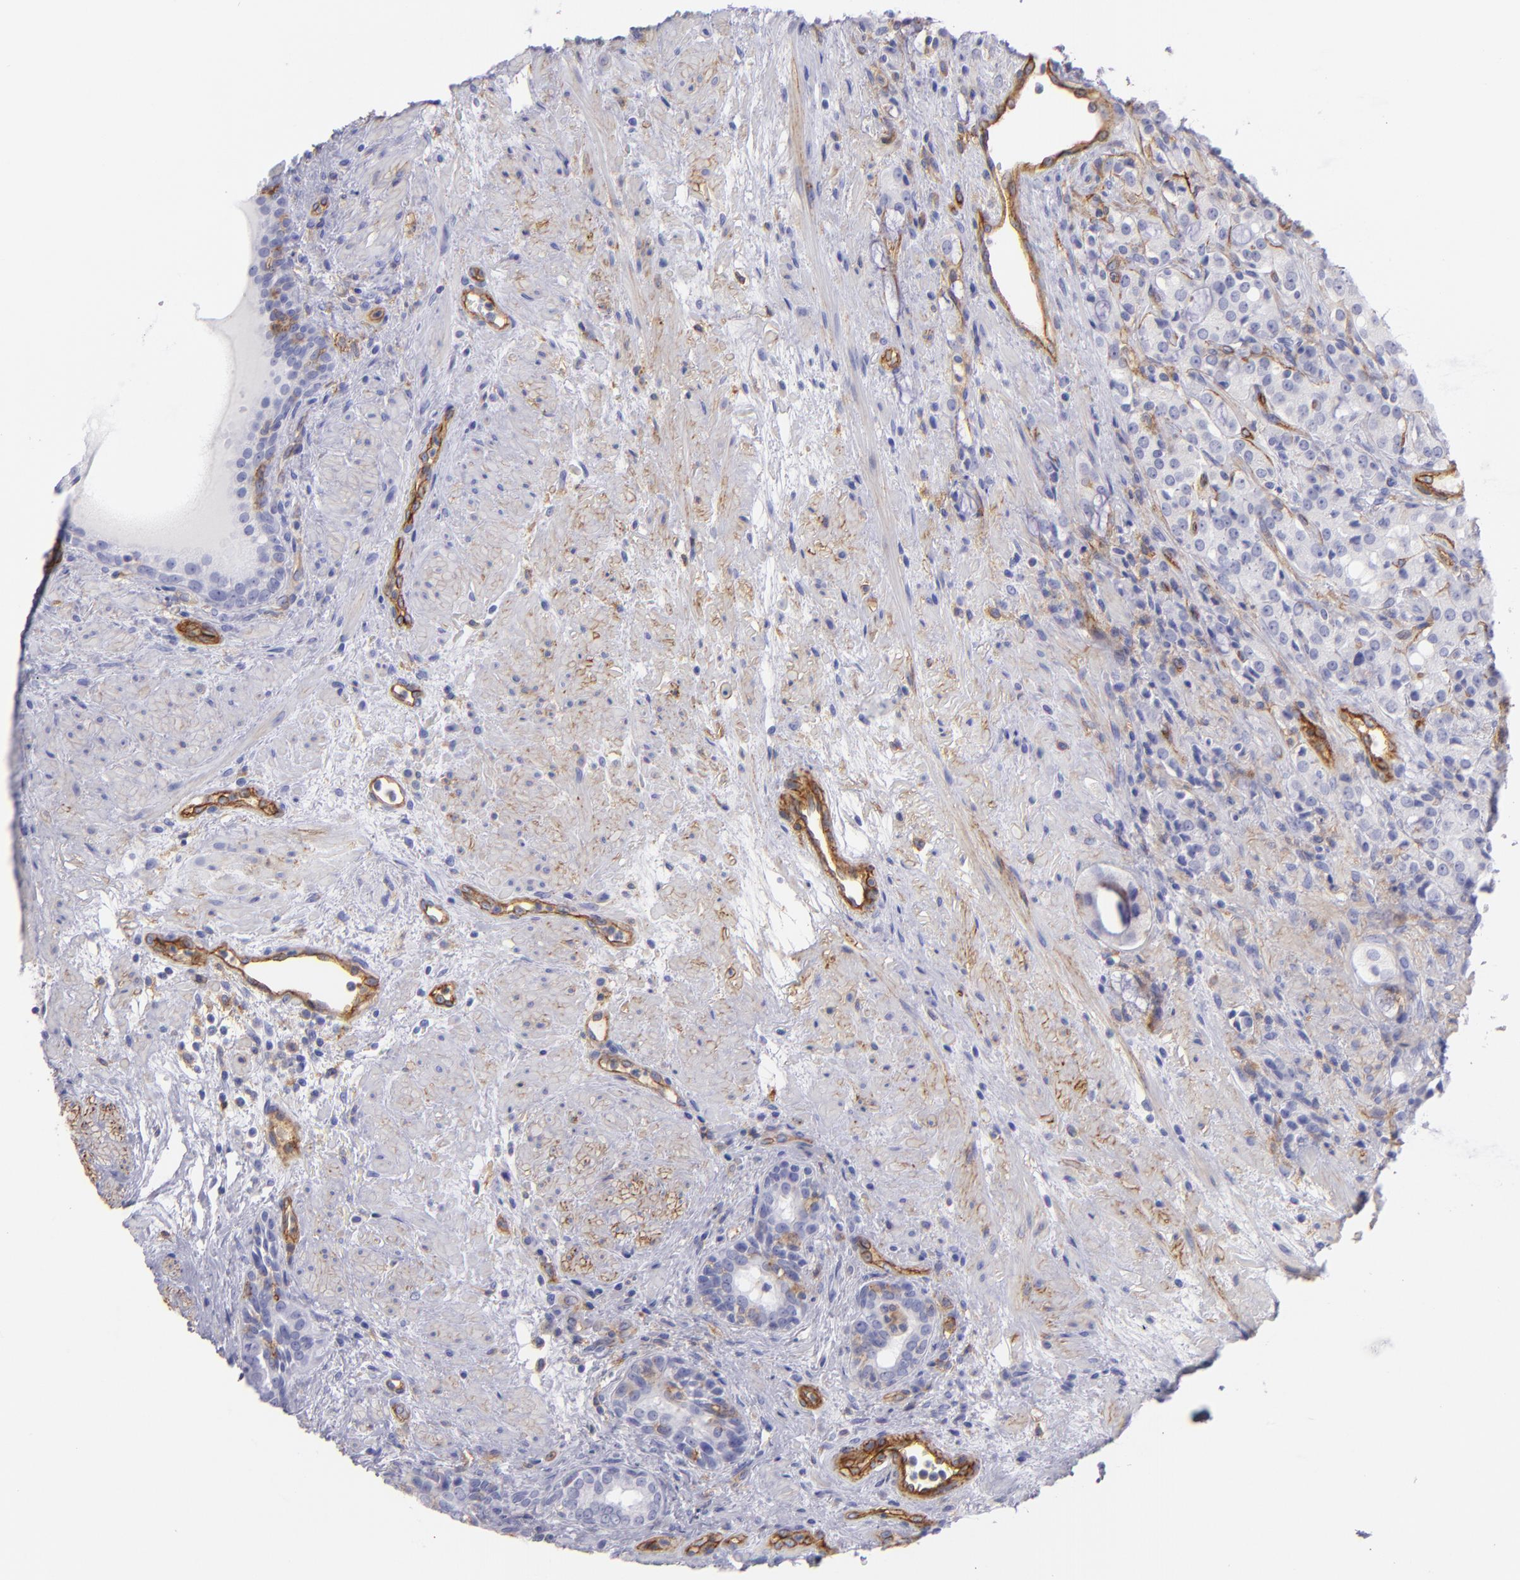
{"staining": {"intensity": "negative", "quantity": "none", "location": "none"}, "tissue": "prostate cancer", "cell_type": "Tumor cells", "image_type": "cancer", "snomed": [{"axis": "morphology", "description": "Adenocarcinoma, High grade"}, {"axis": "topography", "description": "Prostate"}], "caption": "A photomicrograph of human prostate adenocarcinoma (high-grade) is negative for staining in tumor cells. (DAB (3,3'-diaminobenzidine) immunohistochemistry (IHC) with hematoxylin counter stain).", "gene": "ENTPD1", "patient": {"sex": "male", "age": 72}}